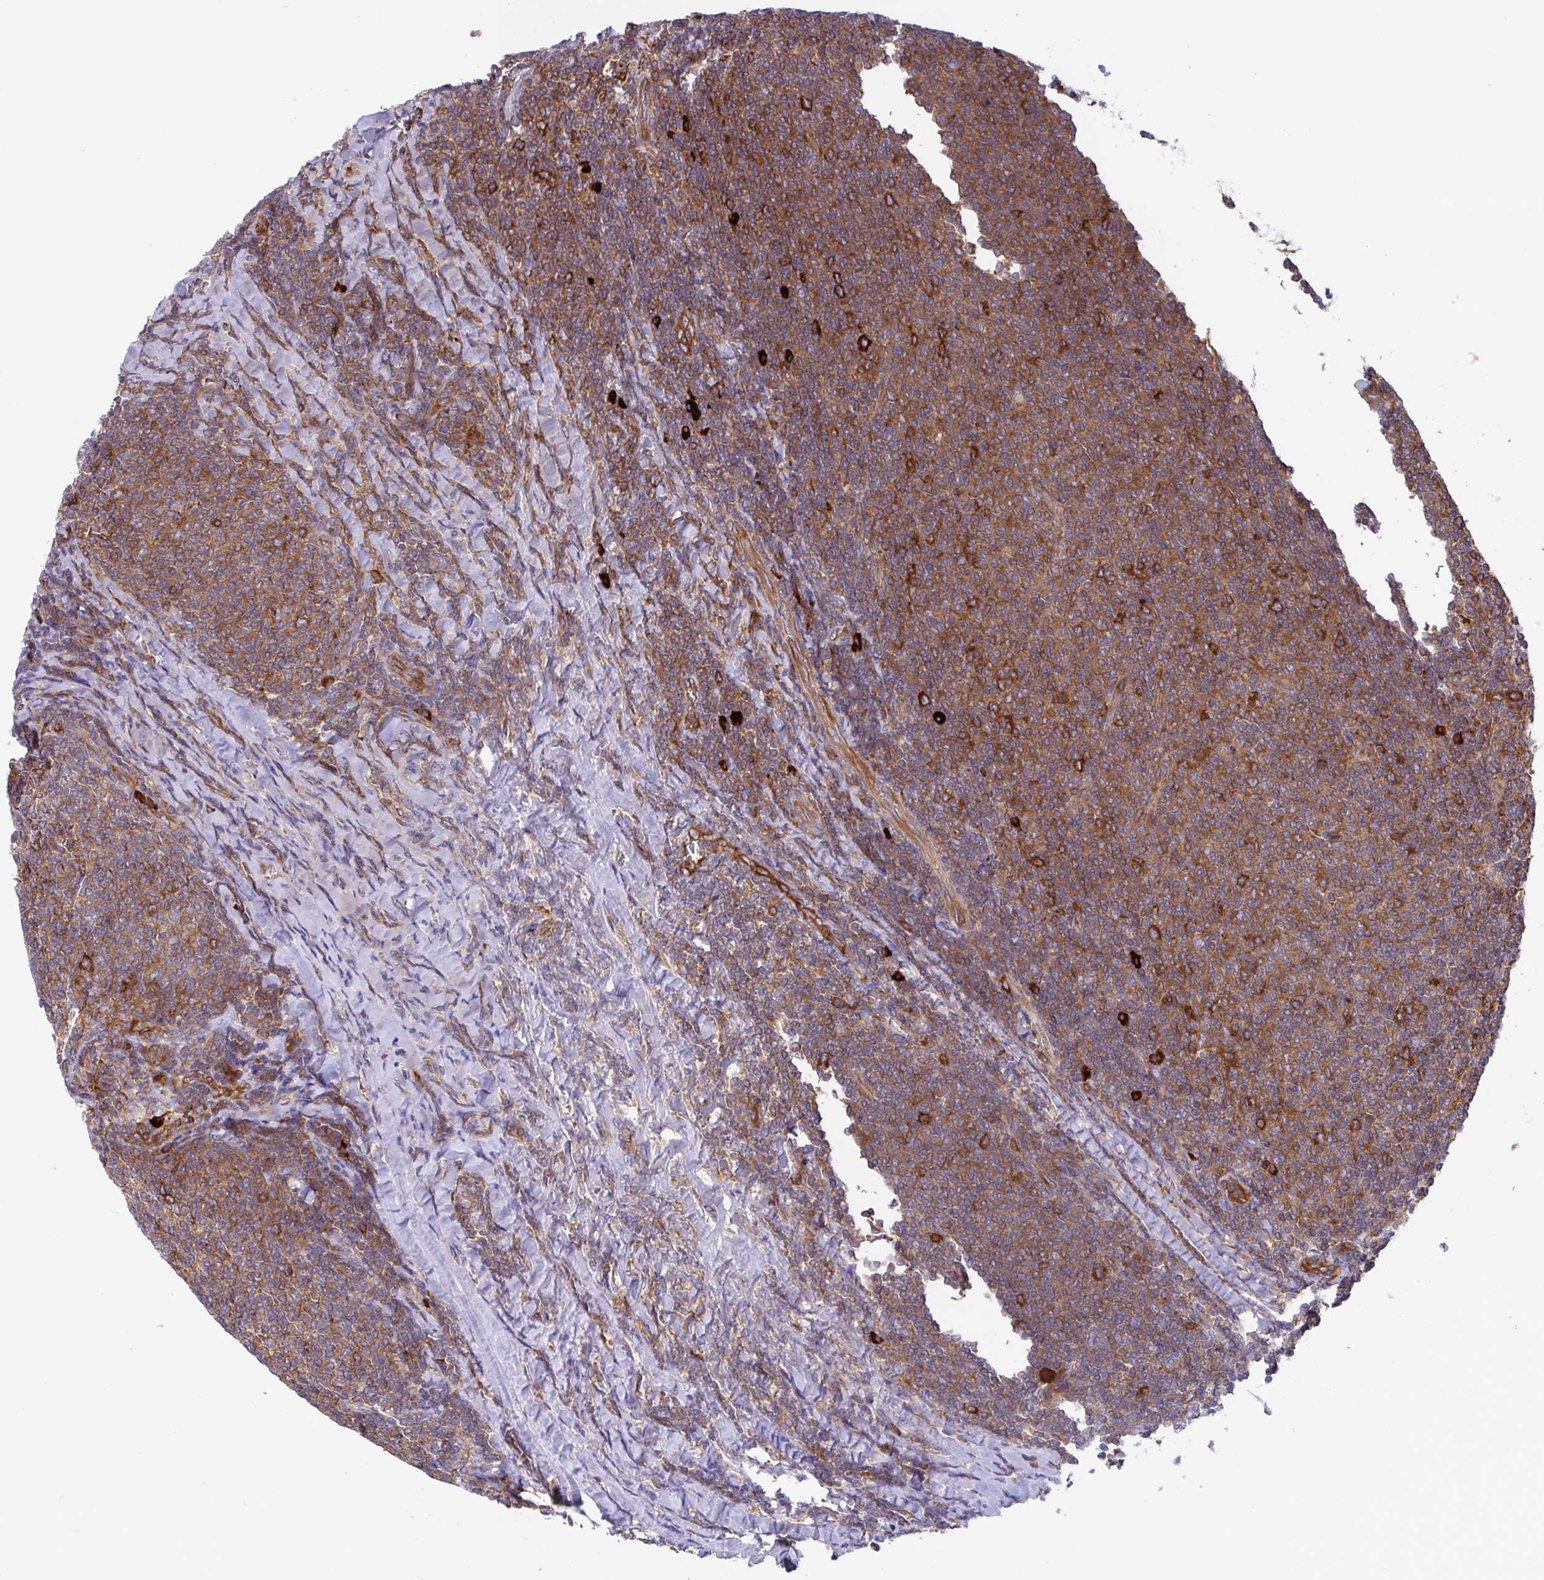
{"staining": {"intensity": "moderate", "quantity": ">75%", "location": "cytoplasmic/membranous"}, "tissue": "lymphoma", "cell_type": "Tumor cells", "image_type": "cancer", "snomed": [{"axis": "morphology", "description": "Malignant lymphoma, non-Hodgkin's type, Low grade"}, {"axis": "topography", "description": "Lymph node"}], "caption": "Tumor cells reveal medium levels of moderate cytoplasmic/membranous staining in about >75% of cells in lymphoma. Ihc stains the protein of interest in brown and the nuclei are stained blue.", "gene": "YARS2", "patient": {"sex": "male", "age": 52}}